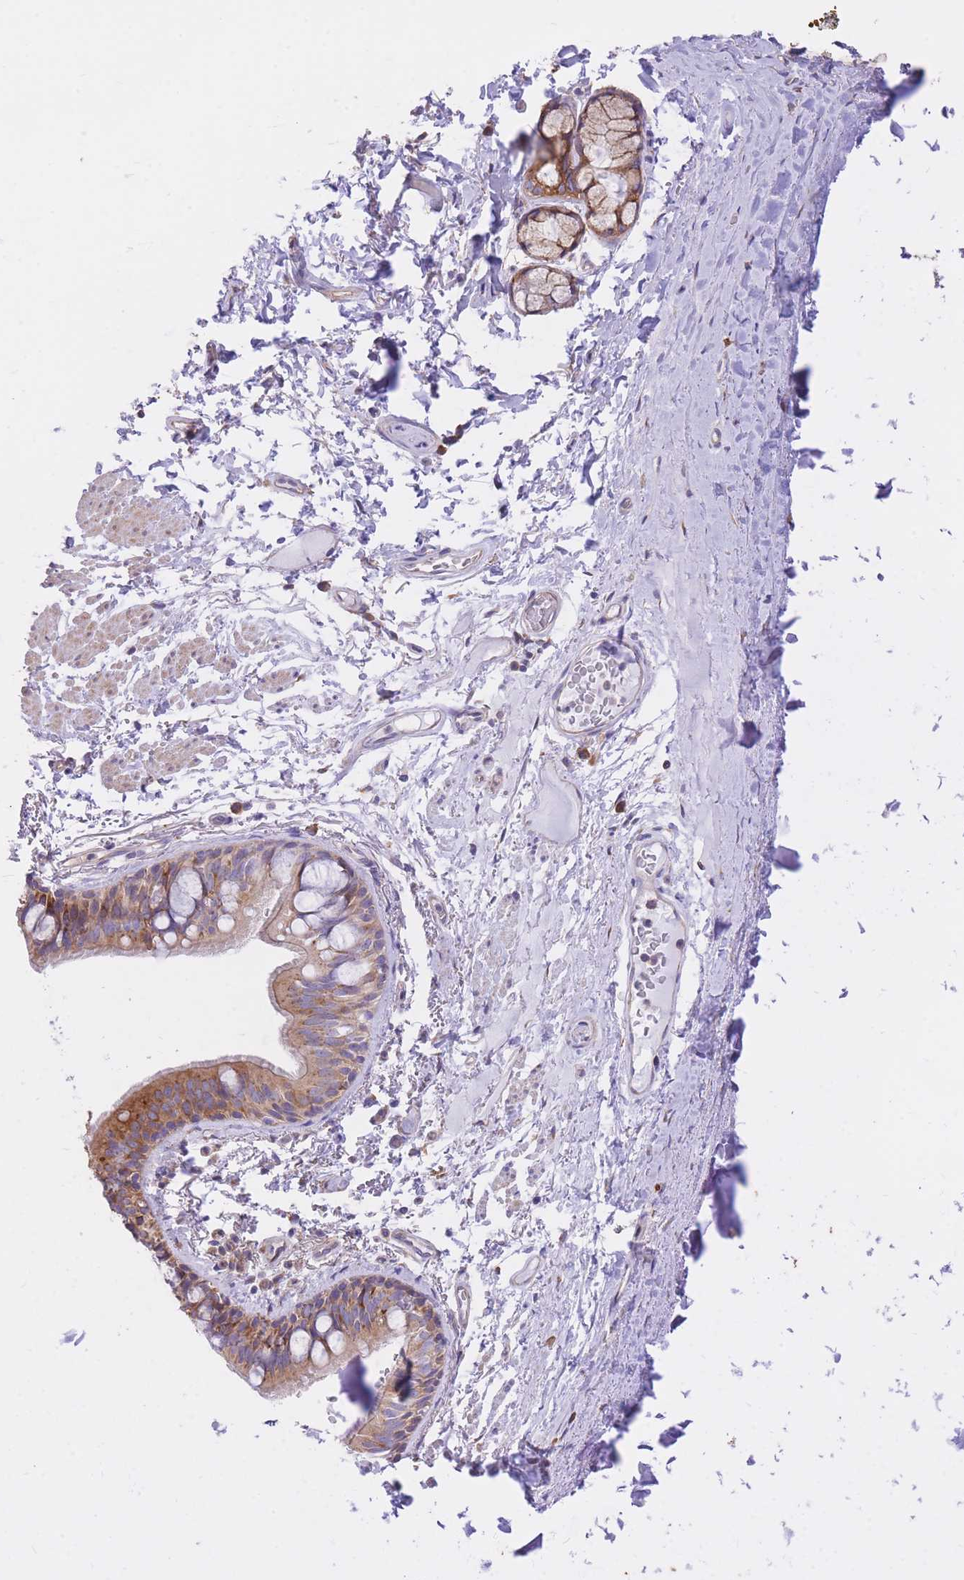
{"staining": {"intensity": "moderate", "quantity": ">75%", "location": "cytoplasmic/membranous"}, "tissue": "bronchus", "cell_type": "Respiratory epithelial cells", "image_type": "normal", "snomed": [{"axis": "morphology", "description": "Normal tissue, NOS"}, {"axis": "topography", "description": "Bronchus"}], "caption": "Unremarkable bronchus reveals moderate cytoplasmic/membranous staining in approximately >75% of respiratory epithelial cells, visualized by immunohistochemistry. Nuclei are stained in blue.", "gene": "GBP7", "patient": {"sex": "male", "age": 70}}